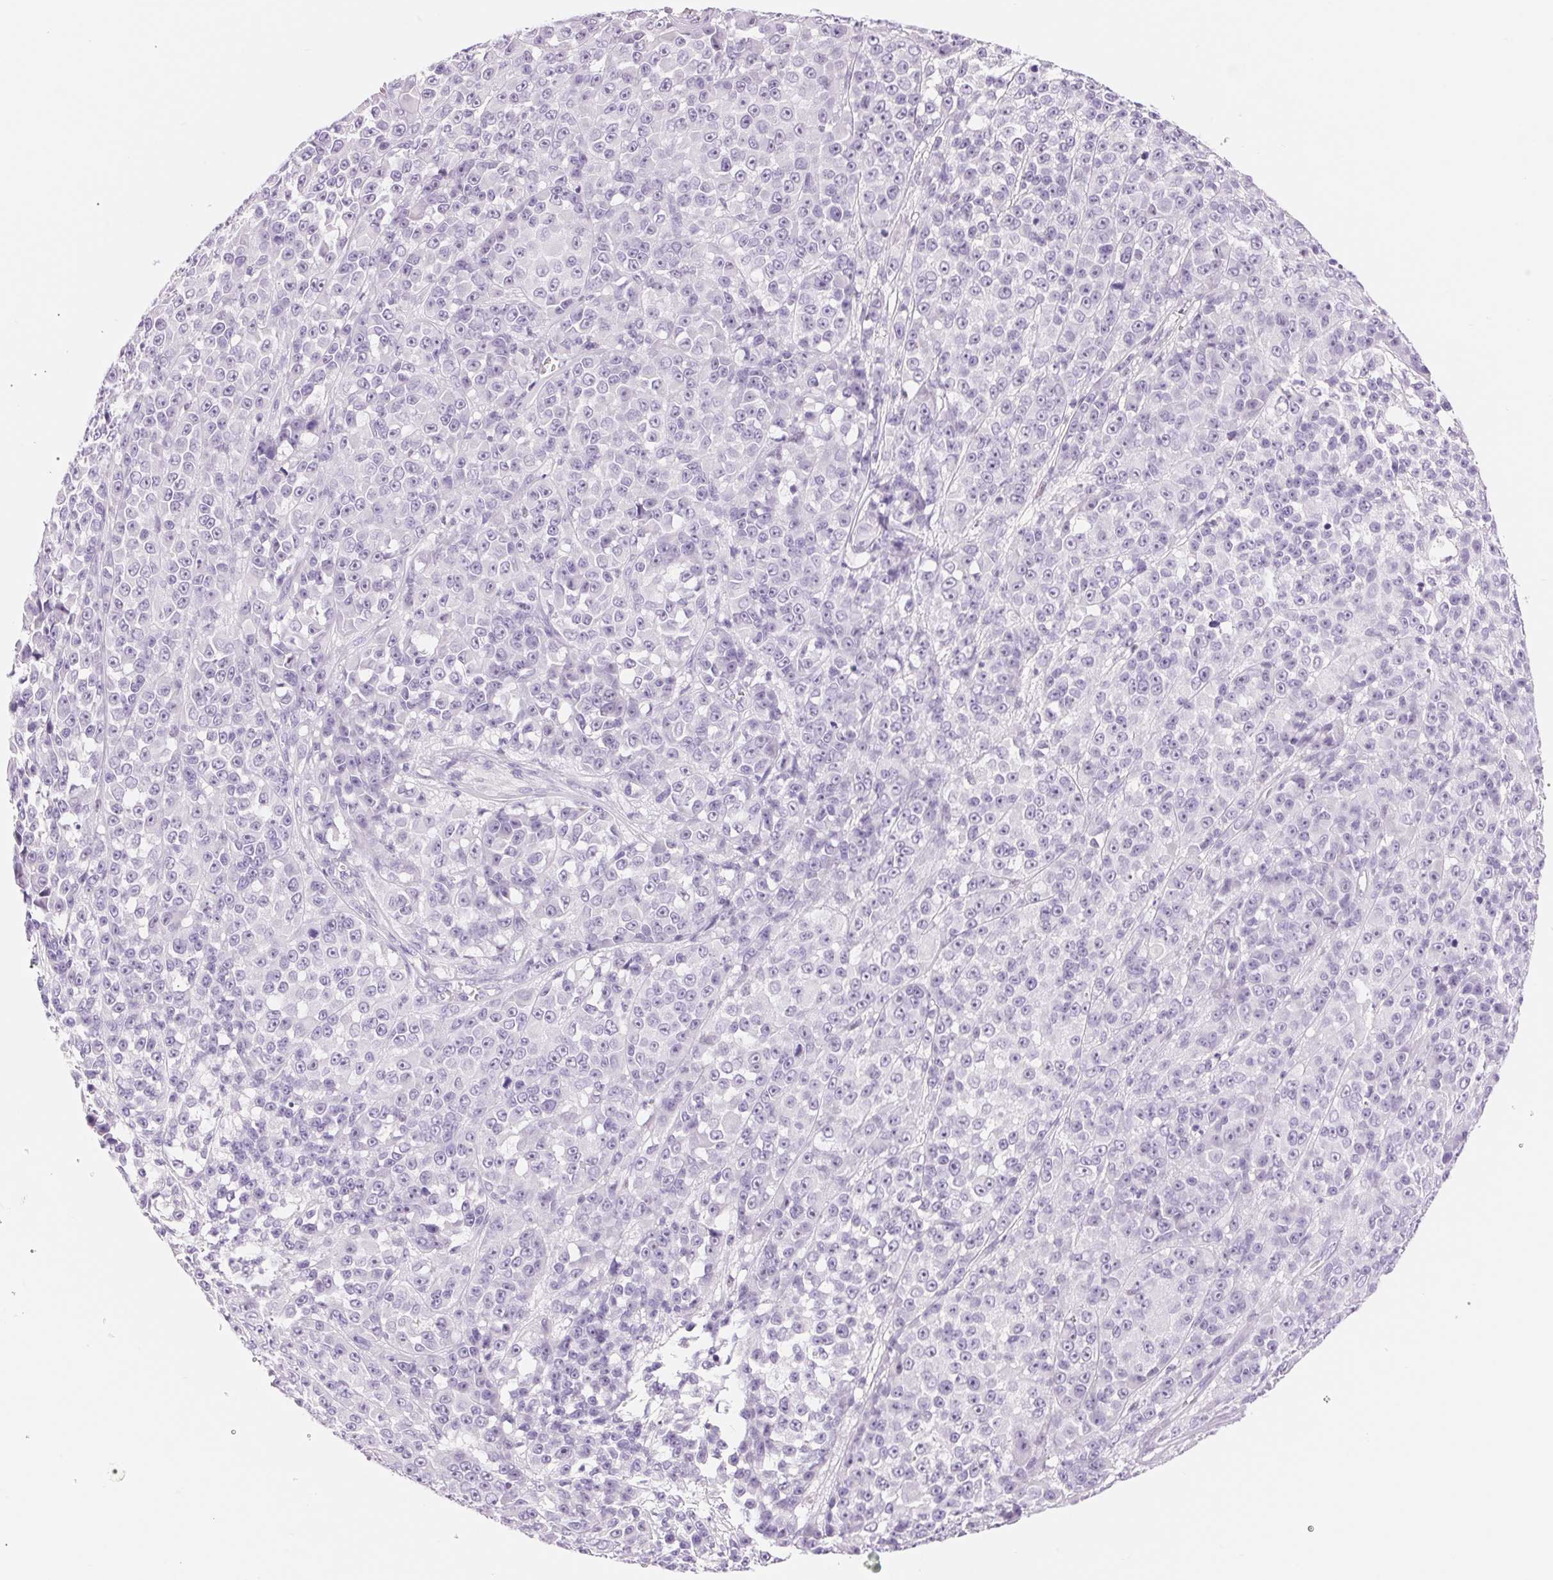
{"staining": {"intensity": "negative", "quantity": "none", "location": "none"}, "tissue": "melanoma", "cell_type": "Tumor cells", "image_type": "cancer", "snomed": [{"axis": "morphology", "description": "Malignant melanoma, NOS"}, {"axis": "topography", "description": "Skin"}, {"axis": "topography", "description": "Skin of back"}], "caption": "Tumor cells are negative for protein expression in human malignant melanoma.", "gene": "ASGR2", "patient": {"sex": "male", "age": 91}}